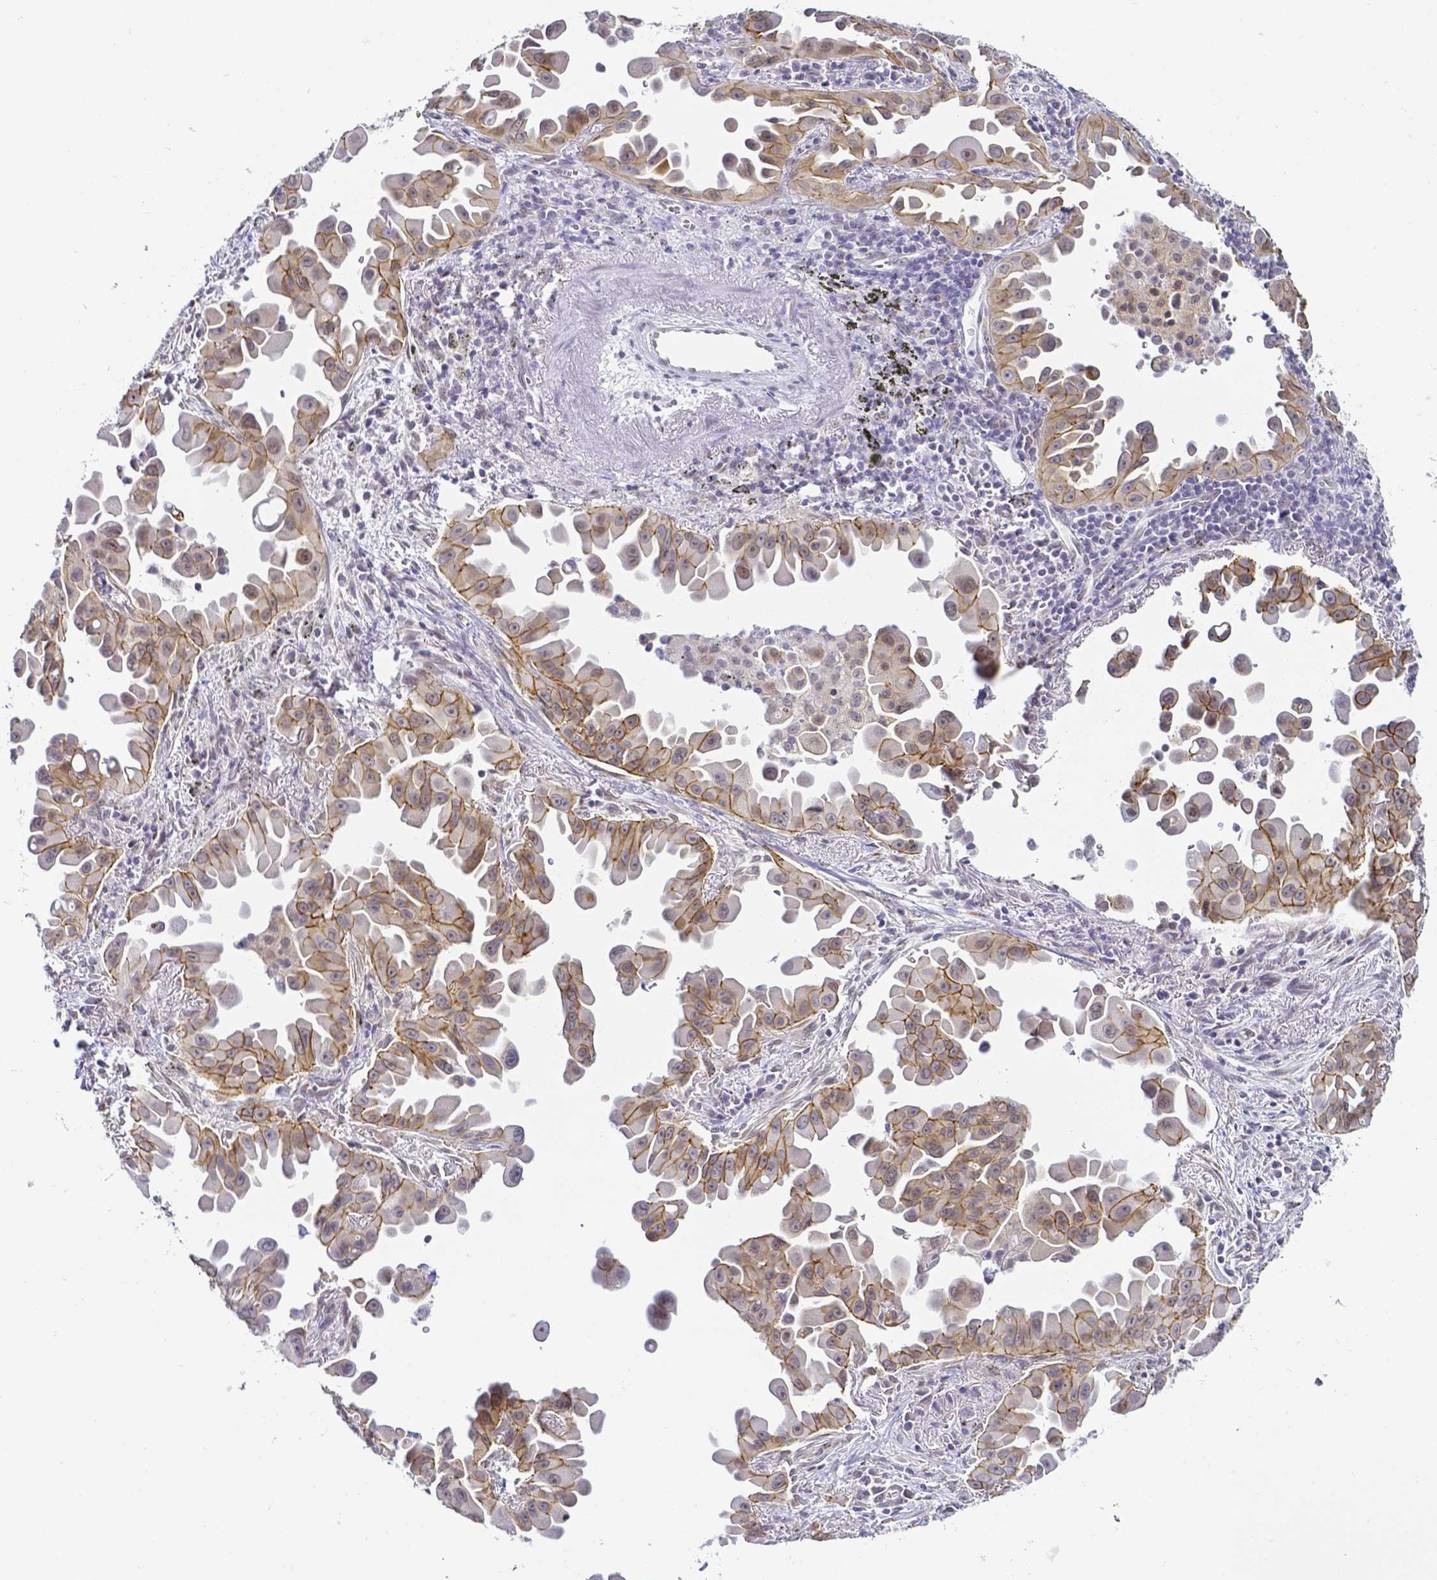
{"staining": {"intensity": "moderate", "quantity": "25%-75%", "location": "cytoplasmic/membranous"}, "tissue": "lung cancer", "cell_type": "Tumor cells", "image_type": "cancer", "snomed": [{"axis": "morphology", "description": "Adenocarcinoma, NOS"}, {"axis": "topography", "description": "Lung"}], "caption": "Immunohistochemistry (IHC) staining of lung cancer (adenocarcinoma), which demonstrates medium levels of moderate cytoplasmic/membranous staining in about 25%-75% of tumor cells indicating moderate cytoplasmic/membranous protein staining. The staining was performed using DAB (brown) for protein detection and nuclei were counterstained in hematoxylin (blue).", "gene": "FAM83G", "patient": {"sex": "male", "age": 68}}